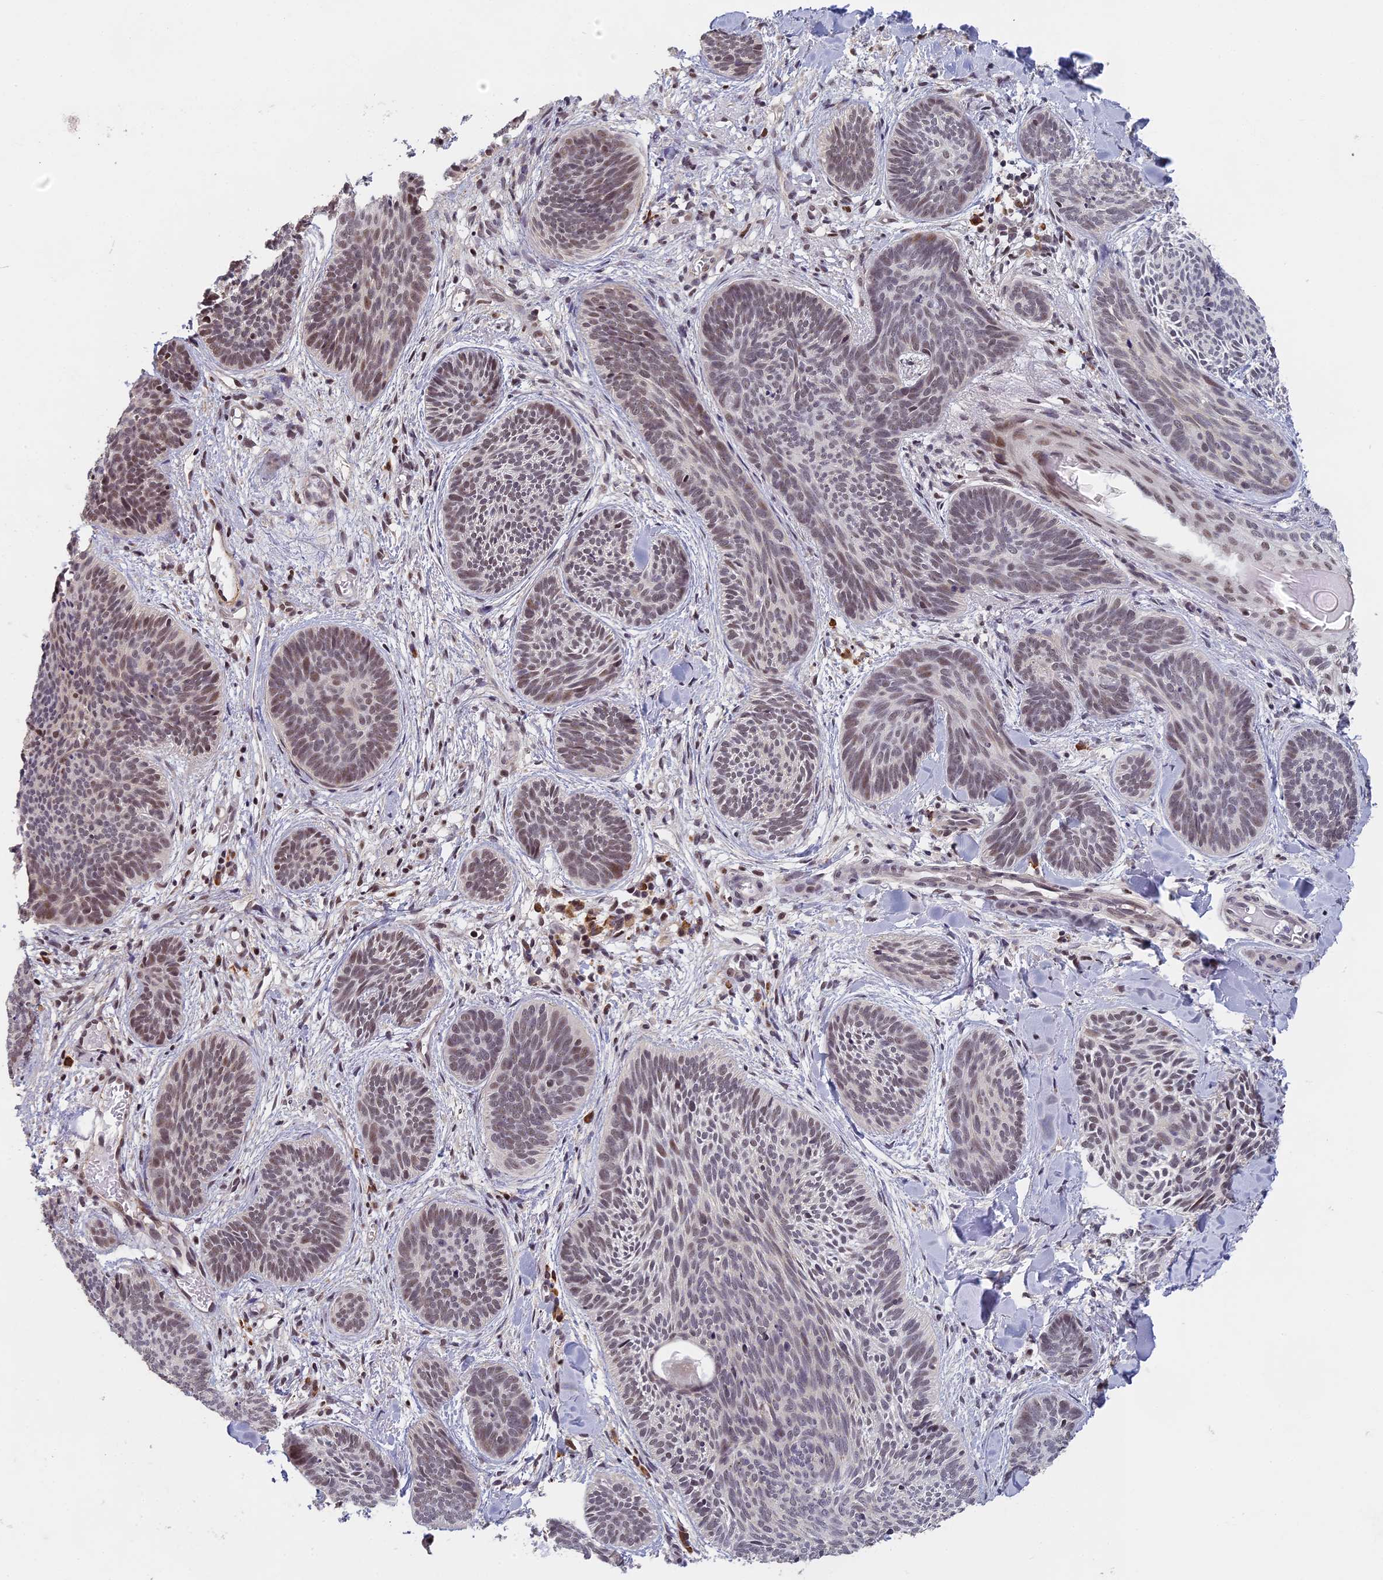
{"staining": {"intensity": "weak", "quantity": "25%-75%", "location": "nuclear"}, "tissue": "skin cancer", "cell_type": "Tumor cells", "image_type": "cancer", "snomed": [{"axis": "morphology", "description": "Basal cell carcinoma"}, {"axis": "topography", "description": "Skin"}], "caption": "This image displays immunohistochemistry staining of skin basal cell carcinoma, with low weak nuclear expression in about 25%-75% of tumor cells.", "gene": "MORF4L1", "patient": {"sex": "female", "age": 81}}